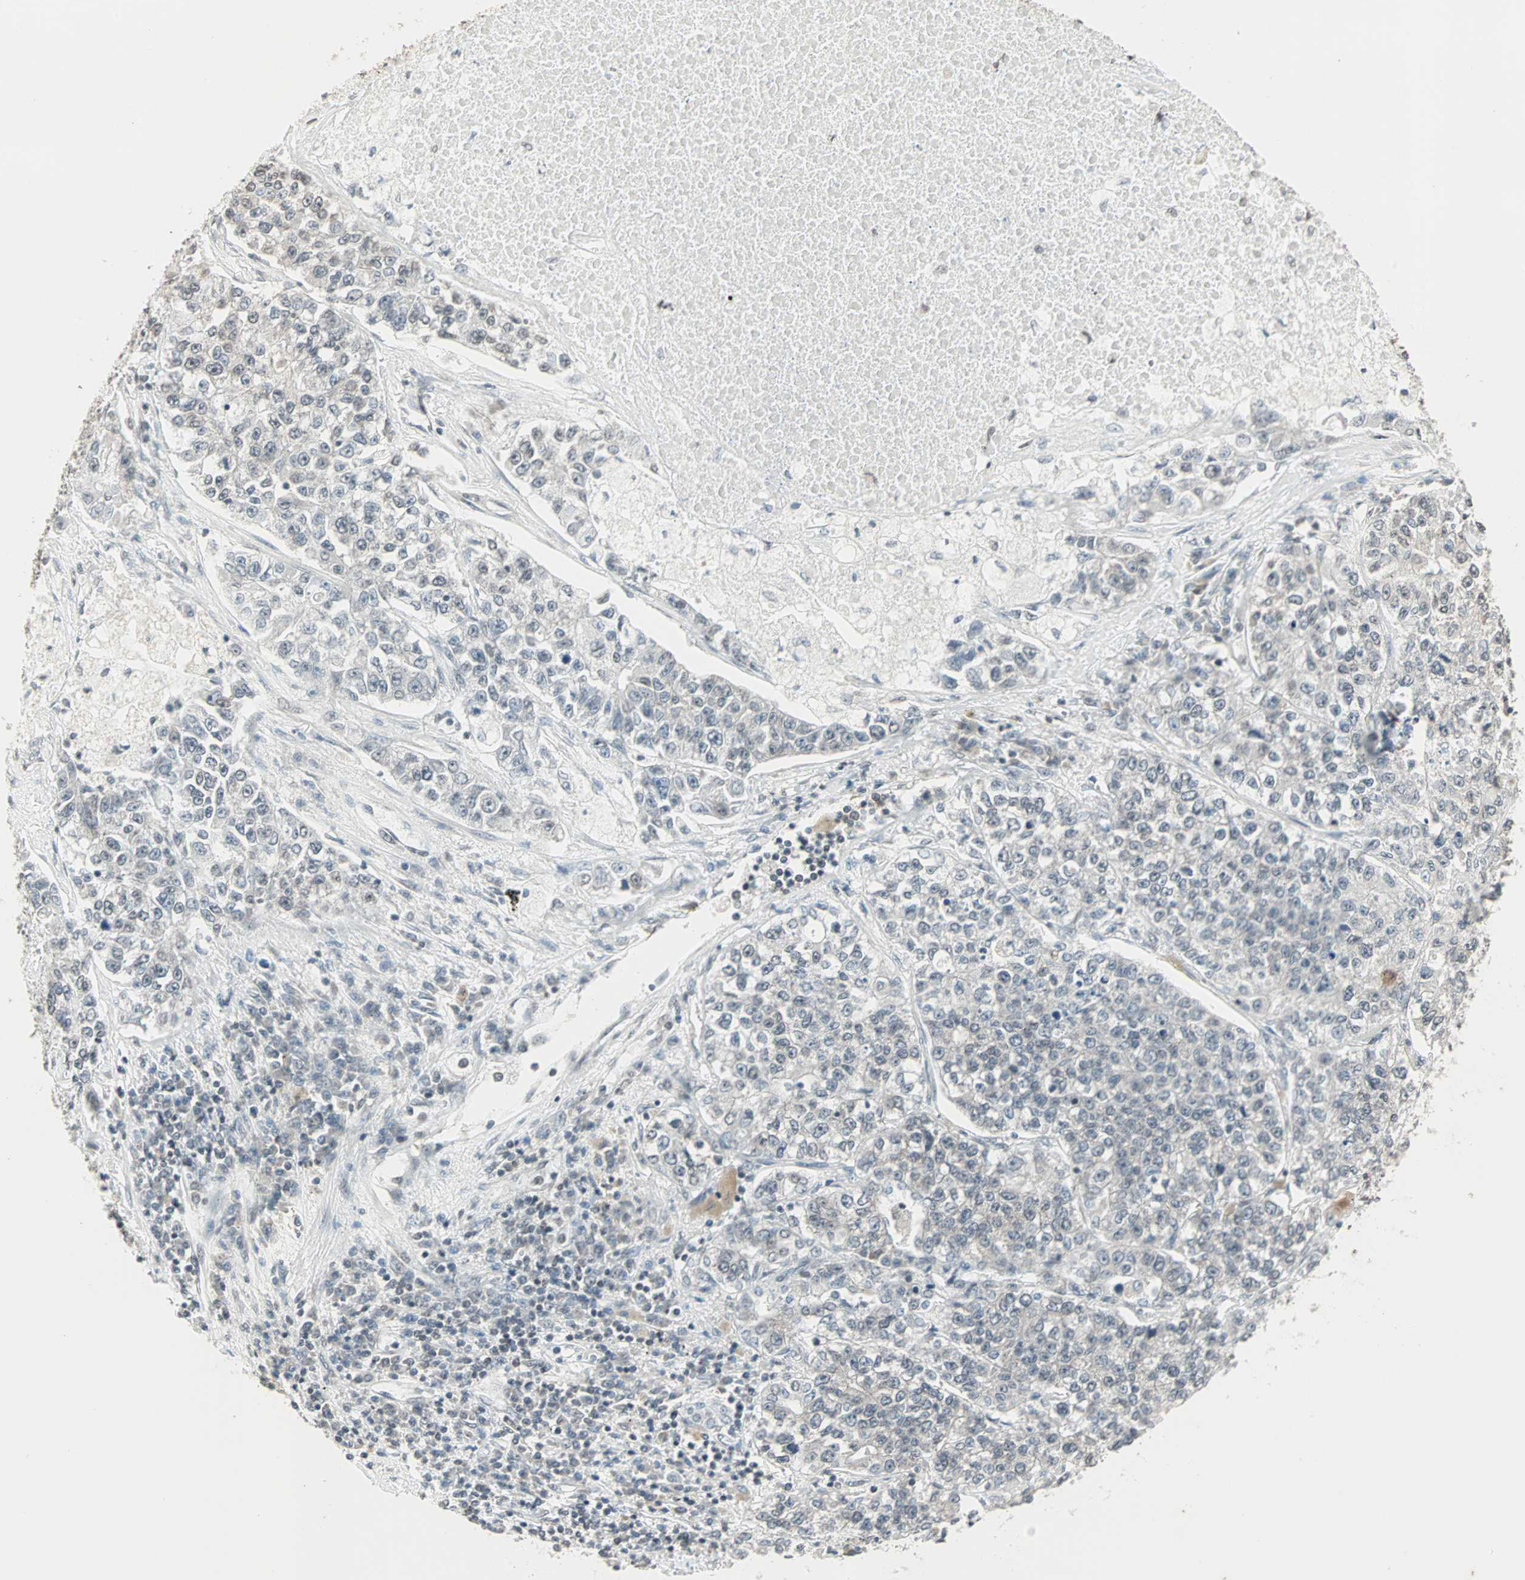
{"staining": {"intensity": "negative", "quantity": "none", "location": "none"}, "tissue": "lung cancer", "cell_type": "Tumor cells", "image_type": "cancer", "snomed": [{"axis": "morphology", "description": "Adenocarcinoma, NOS"}, {"axis": "topography", "description": "Lung"}], "caption": "Protein analysis of adenocarcinoma (lung) demonstrates no significant positivity in tumor cells. The staining is performed using DAB brown chromogen with nuclei counter-stained in using hematoxylin.", "gene": "CBLC", "patient": {"sex": "male", "age": 49}}